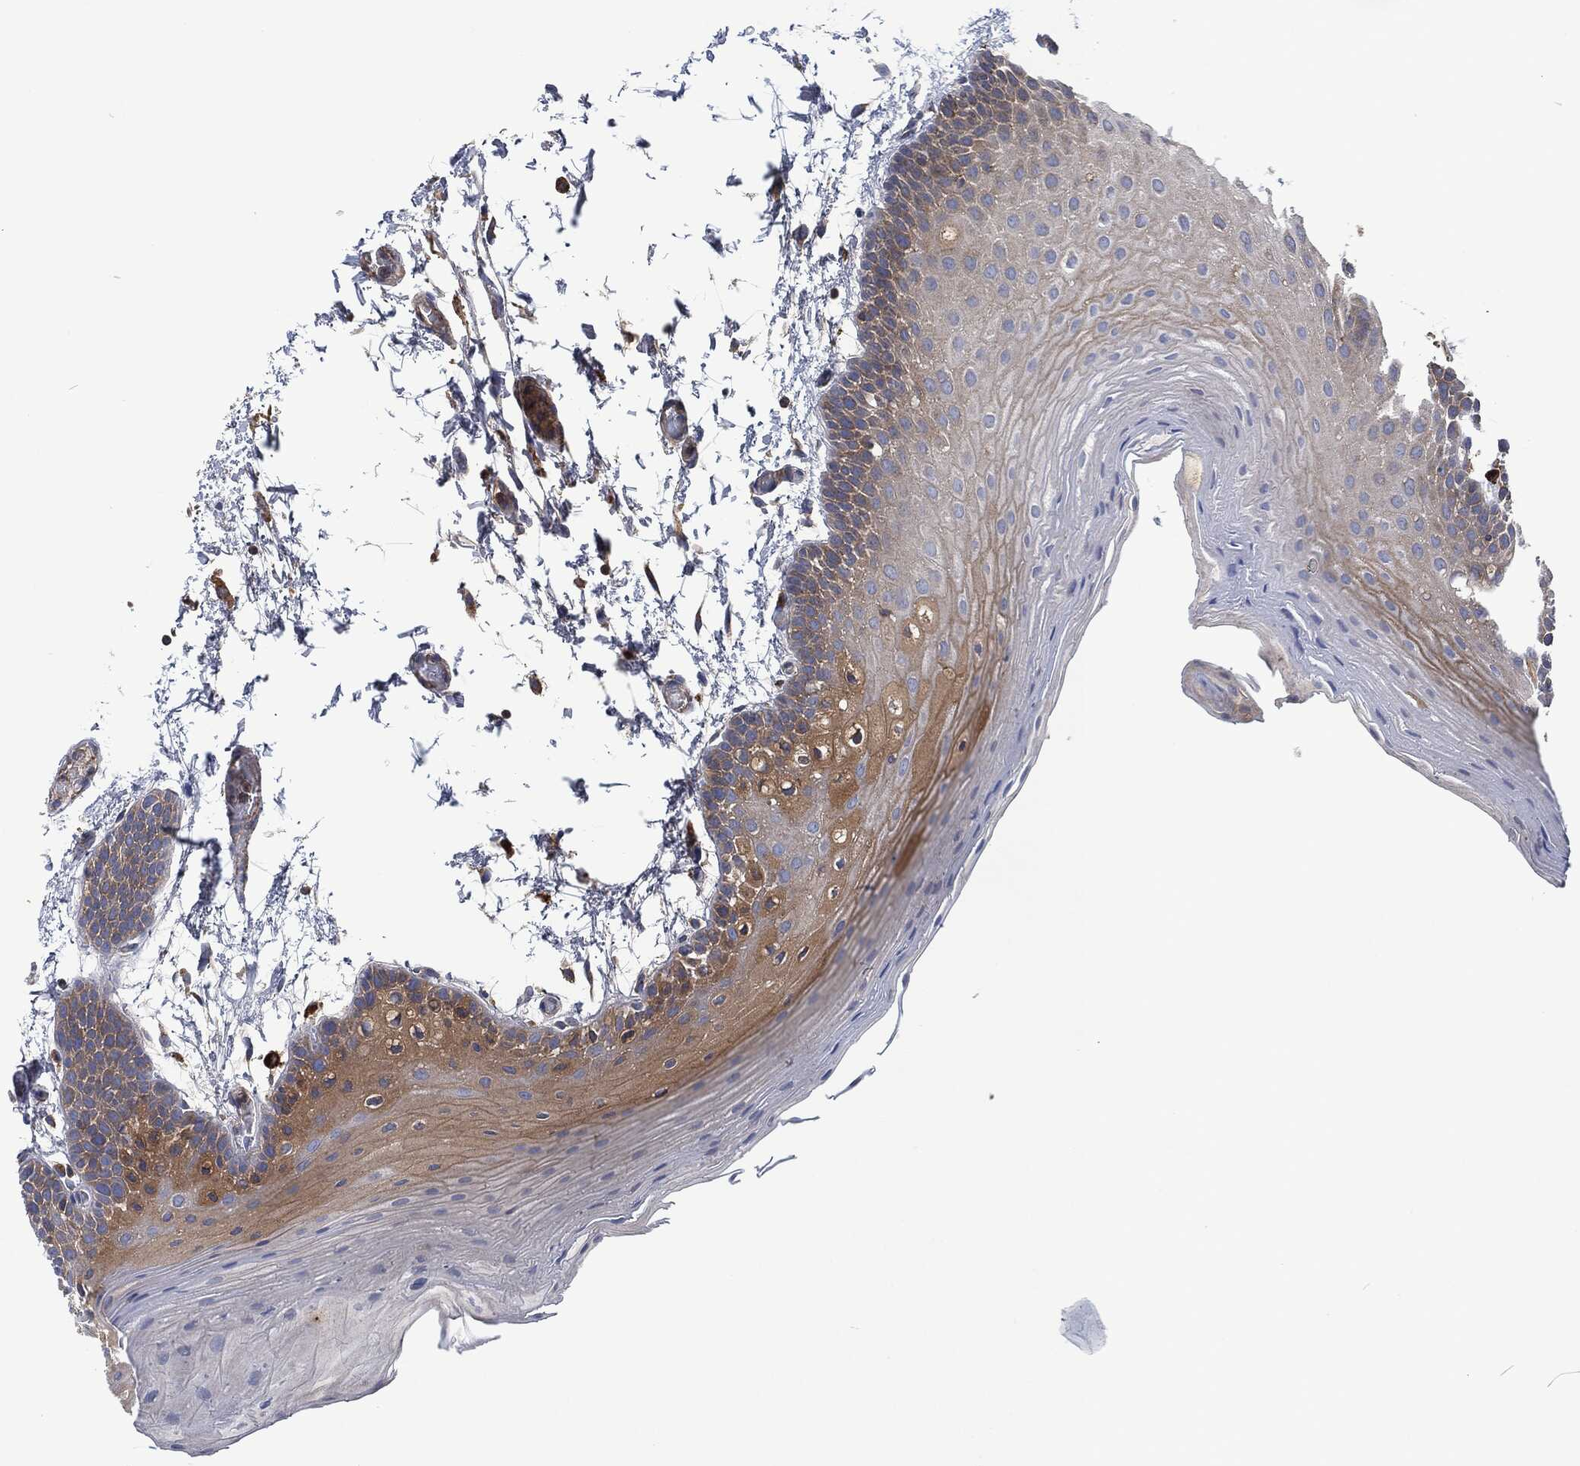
{"staining": {"intensity": "moderate", "quantity": "25%-75%", "location": "cytoplasmic/membranous"}, "tissue": "oral mucosa", "cell_type": "Squamous epithelial cells", "image_type": "normal", "snomed": [{"axis": "morphology", "description": "Normal tissue, NOS"}, {"axis": "topography", "description": "Oral tissue"}], "caption": "There is medium levels of moderate cytoplasmic/membranous expression in squamous epithelial cells of normal oral mucosa, as demonstrated by immunohistochemical staining (brown color).", "gene": "LGALS9", "patient": {"sex": "male", "age": 62}}